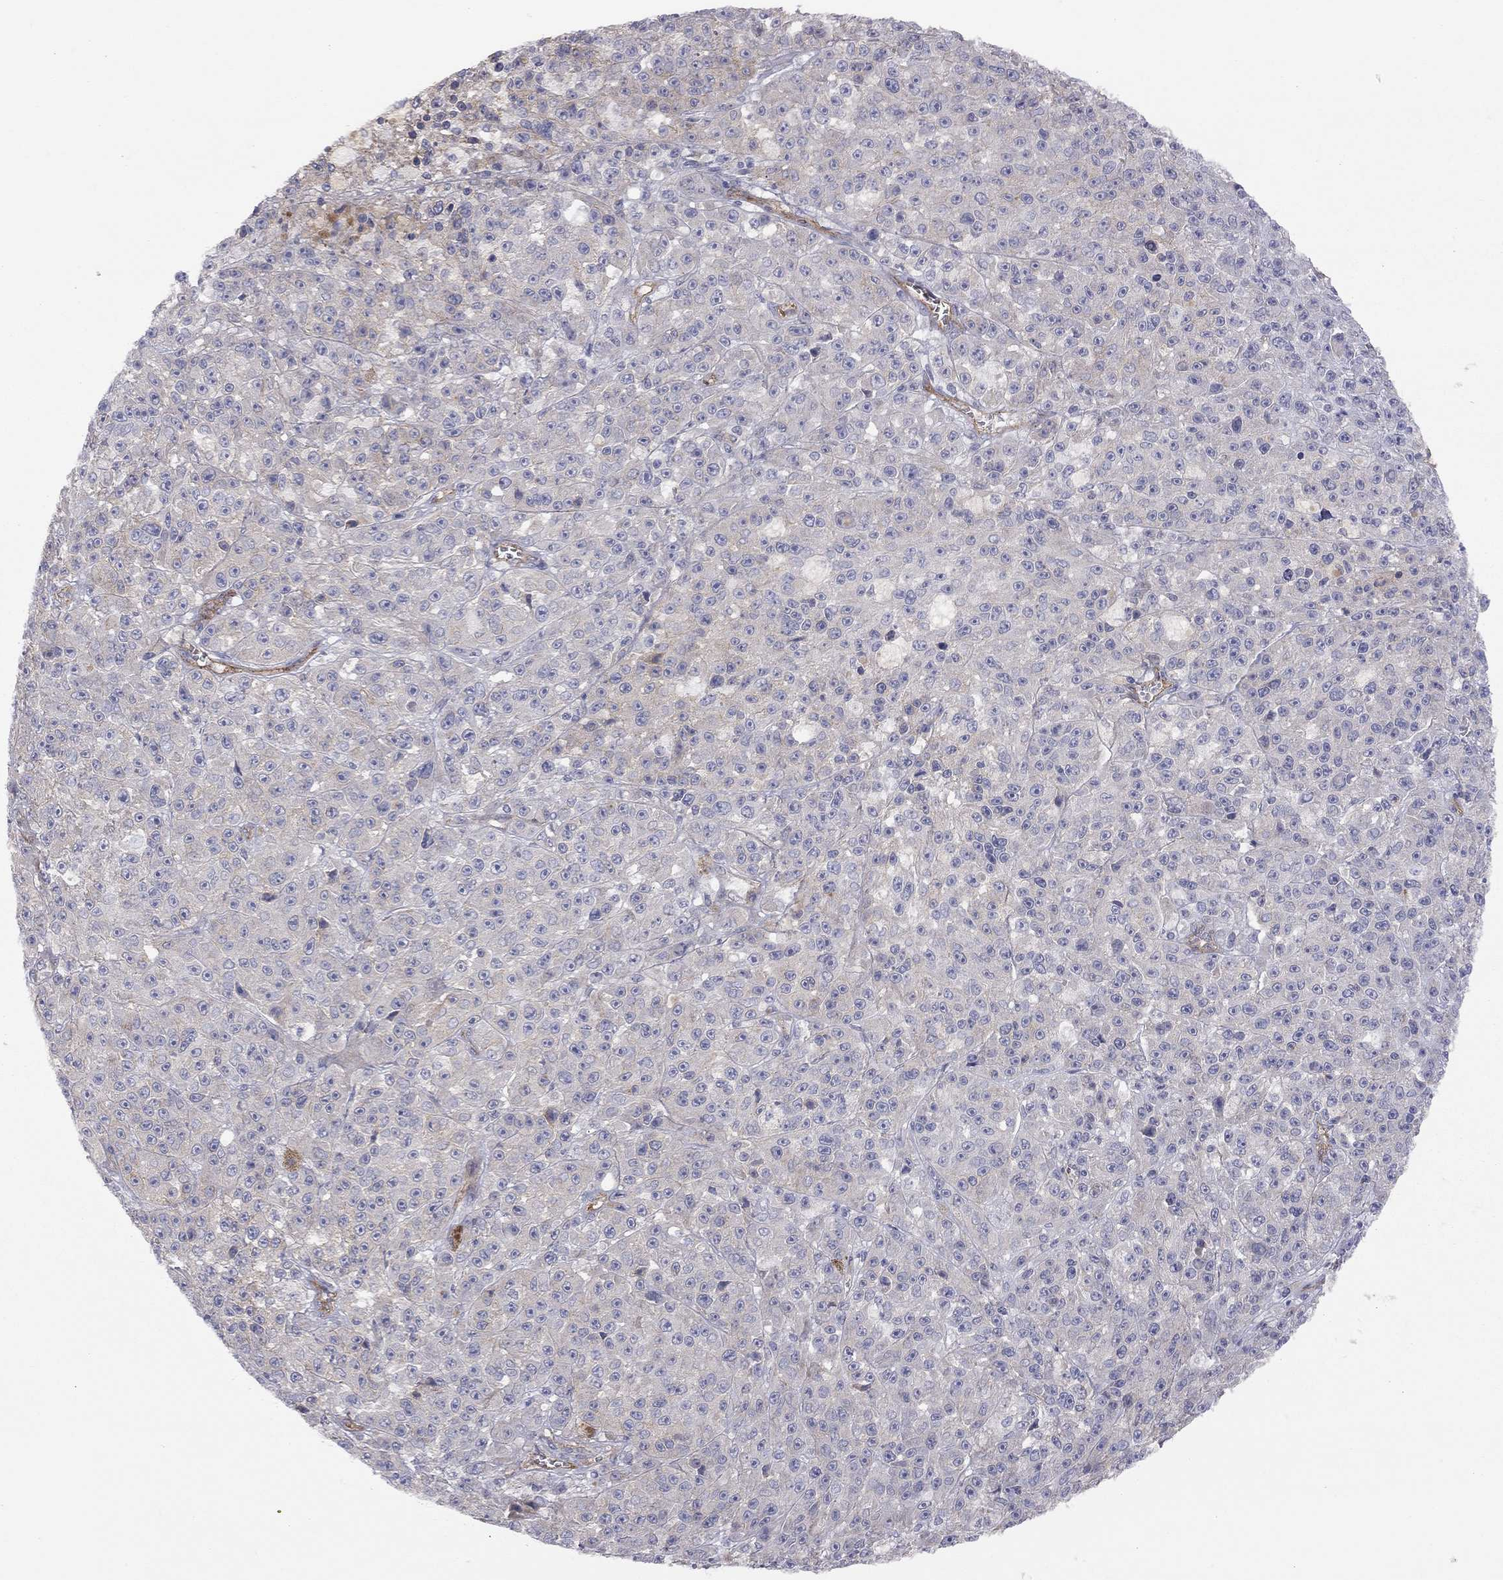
{"staining": {"intensity": "negative", "quantity": "none", "location": "none"}, "tissue": "melanoma", "cell_type": "Tumor cells", "image_type": "cancer", "snomed": [{"axis": "morphology", "description": "Malignant melanoma, NOS"}, {"axis": "topography", "description": "Skin"}], "caption": "Tumor cells show no significant expression in melanoma.", "gene": "GPRC5B", "patient": {"sex": "female", "age": 58}}